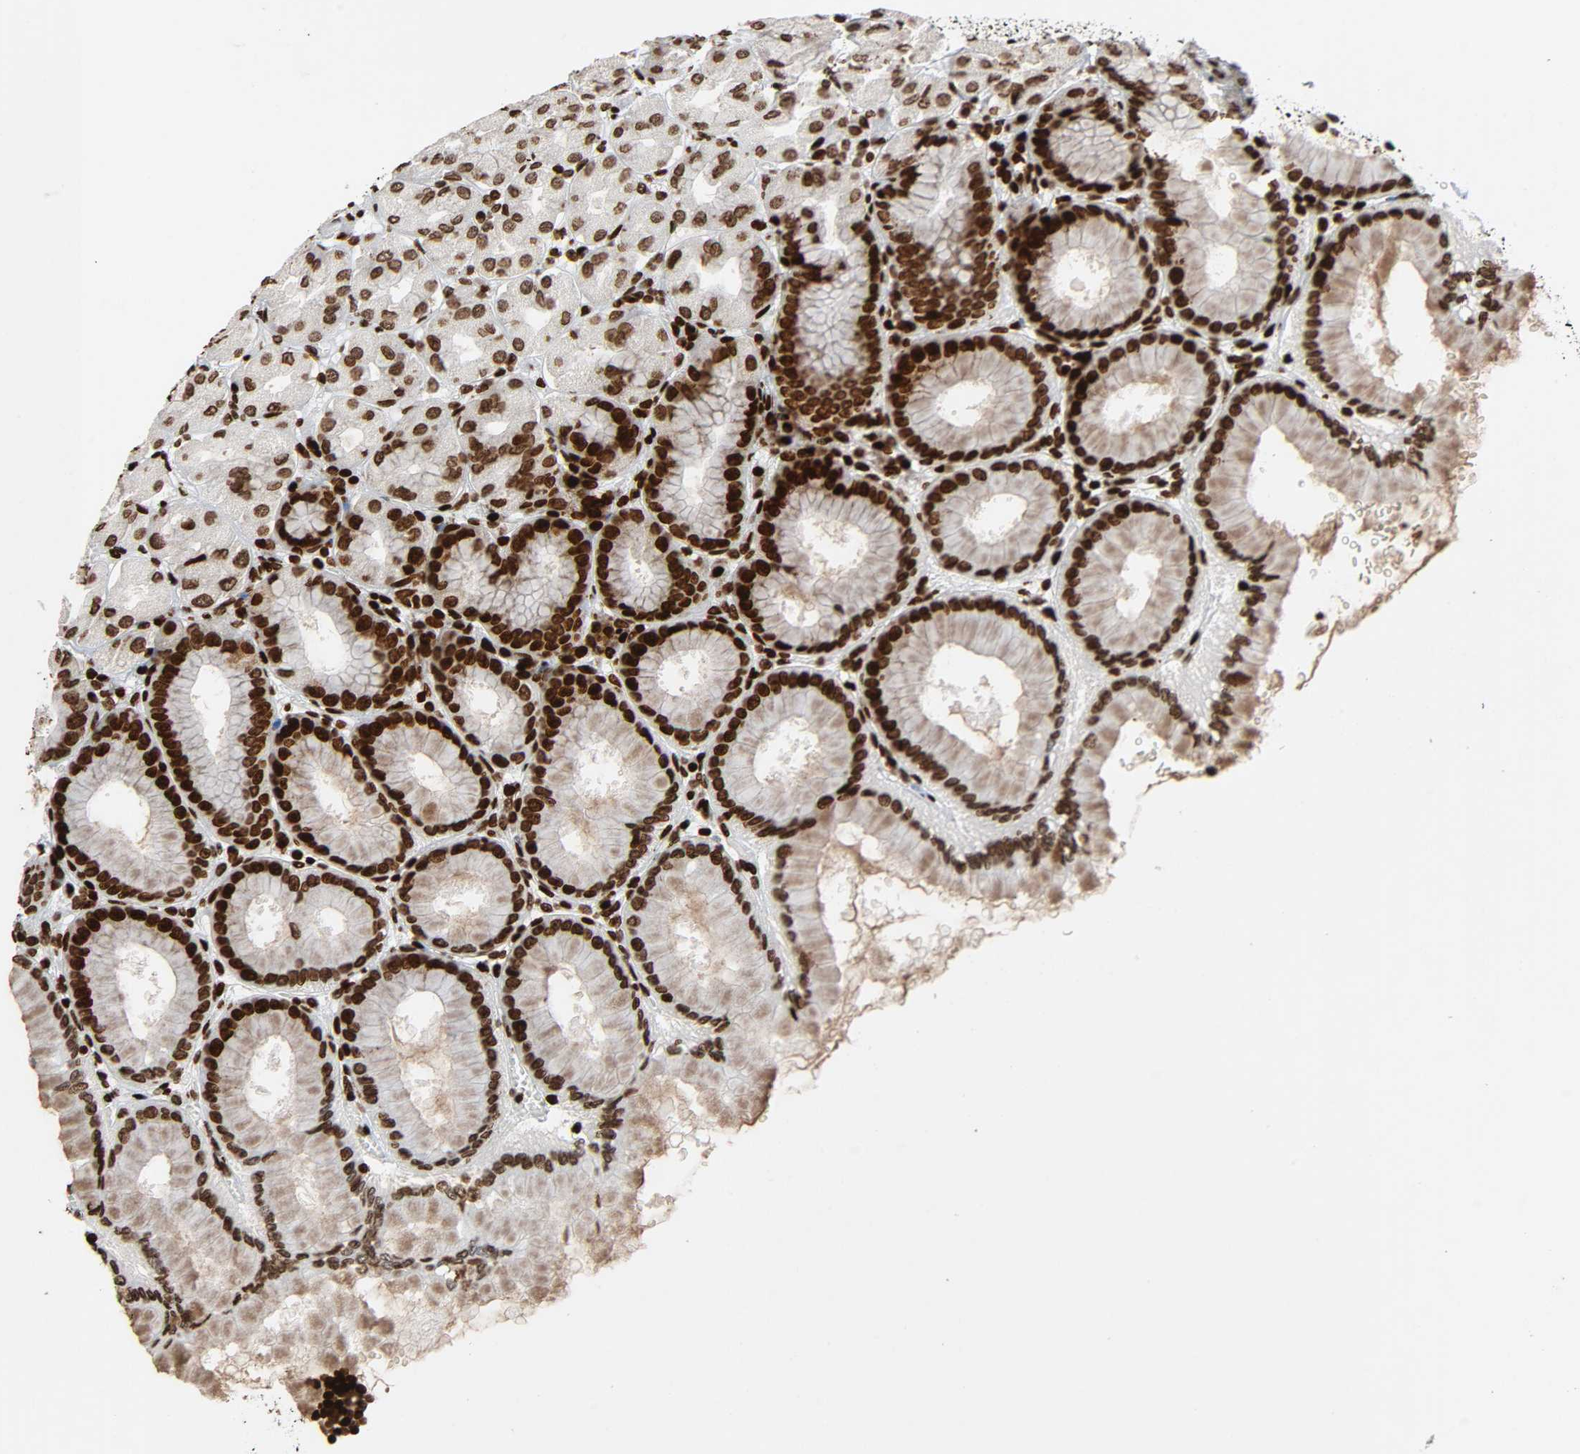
{"staining": {"intensity": "strong", "quantity": ">75%", "location": "nuclear"}, "tissue": "stomach", "cell_type": "Glandular cells", "image_type": "normal", "snomed": [{"axis": "morphology", "description": "Normal tissue, NOS"}, {"axis": "topography", "description": "Stomach, upper"}], "caption": "A high-resolution histopathology image shows immunohistochemistry staining of benign stomach, which reveals strong nuclear positivity in about >75% of glandular cells. (Brightfield microscopy of DAB IHC at high magnification).", "gene": "RXRA", "patient": {"sex": "female", "age": 56}}